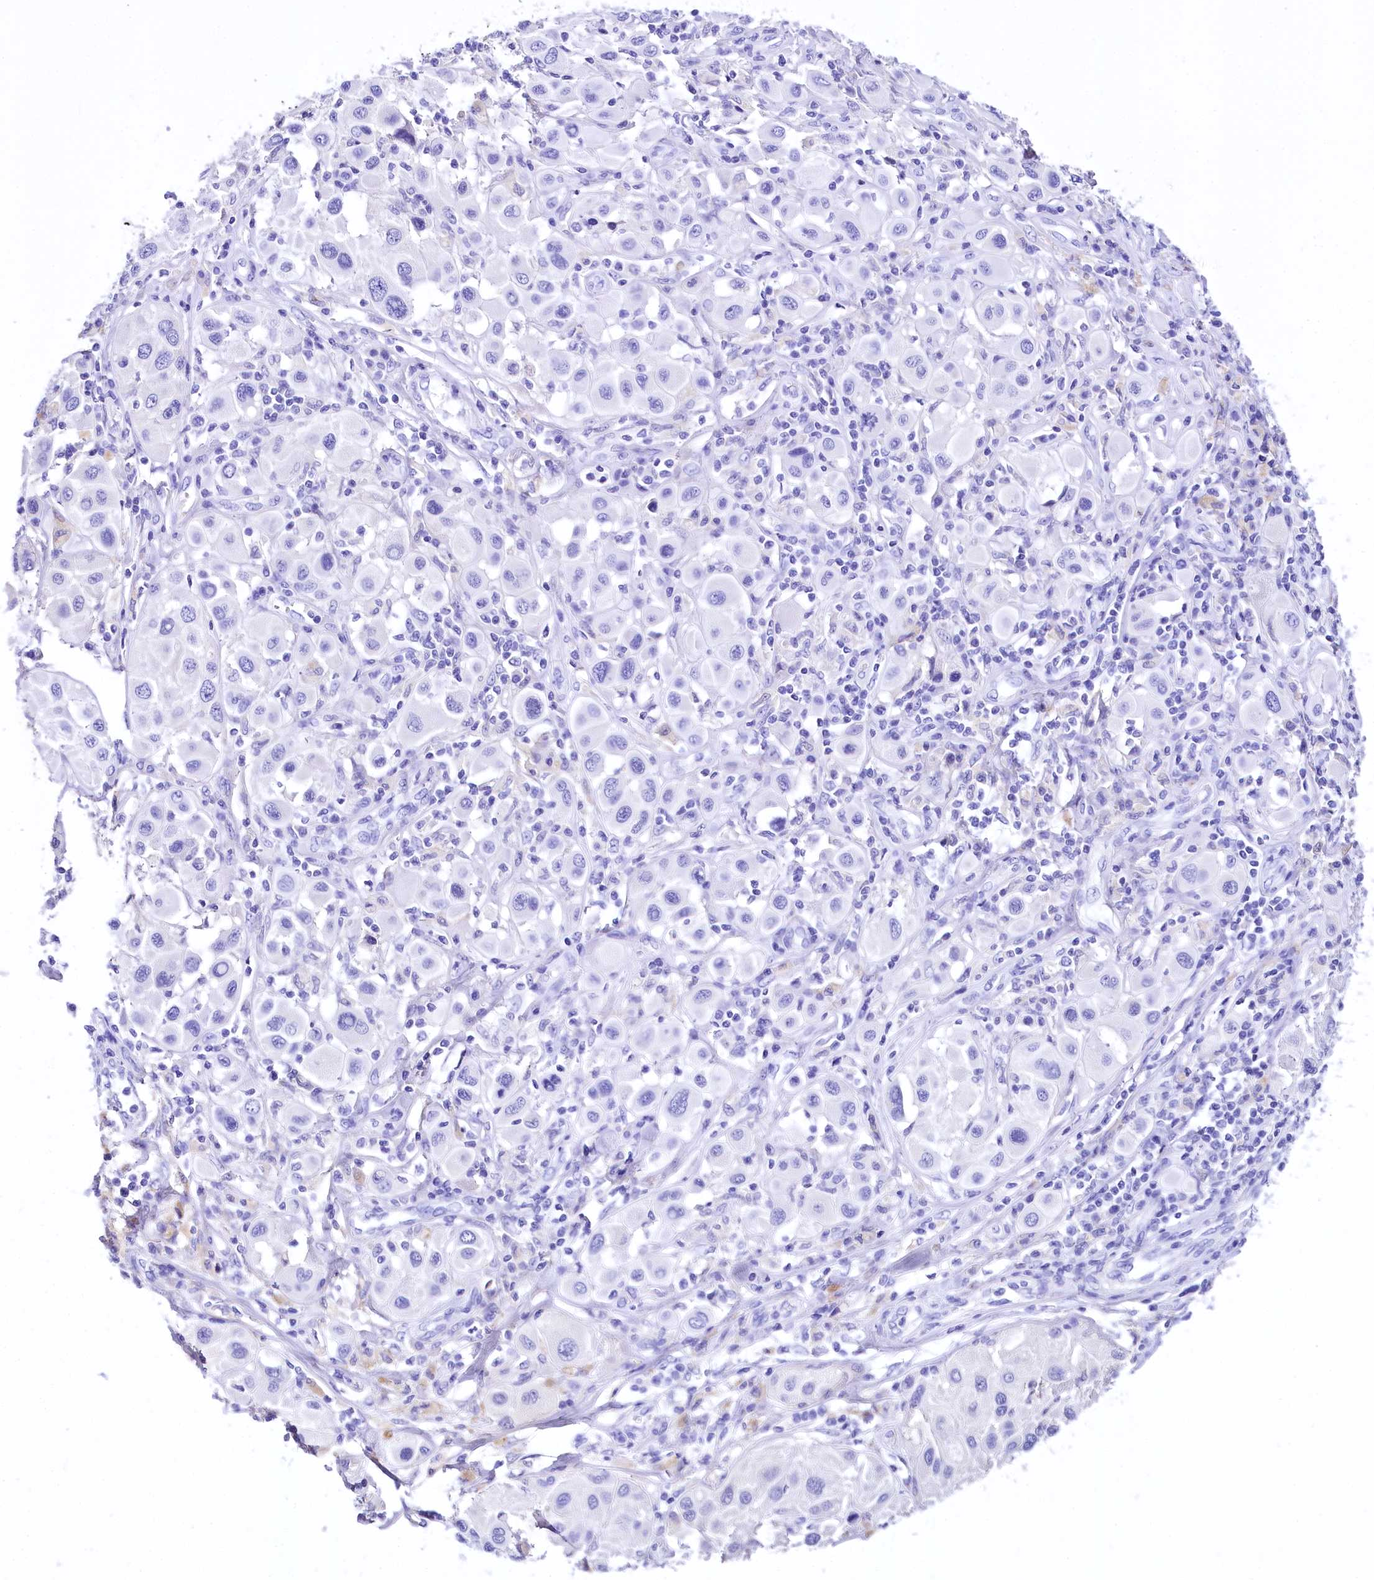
{"staining": {"intensity": "negative", "quantity": "none", "location": "none"}, "tissue": "melanoma", "cell_type": "Tumor cells", "image_type": "cancer", "snomed": [{"axis": "morphology", "description": "Malignant melanoma, Metastatic site"}, {"axis": "topography", "description": "Skin"}], "caption": "There is no significant positivity in tumor cells of melanoma. The staining is performed using DAB brown chromogen with nuclei counter-stained in using hematoxylin.", "gene": "A2ML1", "patient": {"sex": "male", "age": 41}}